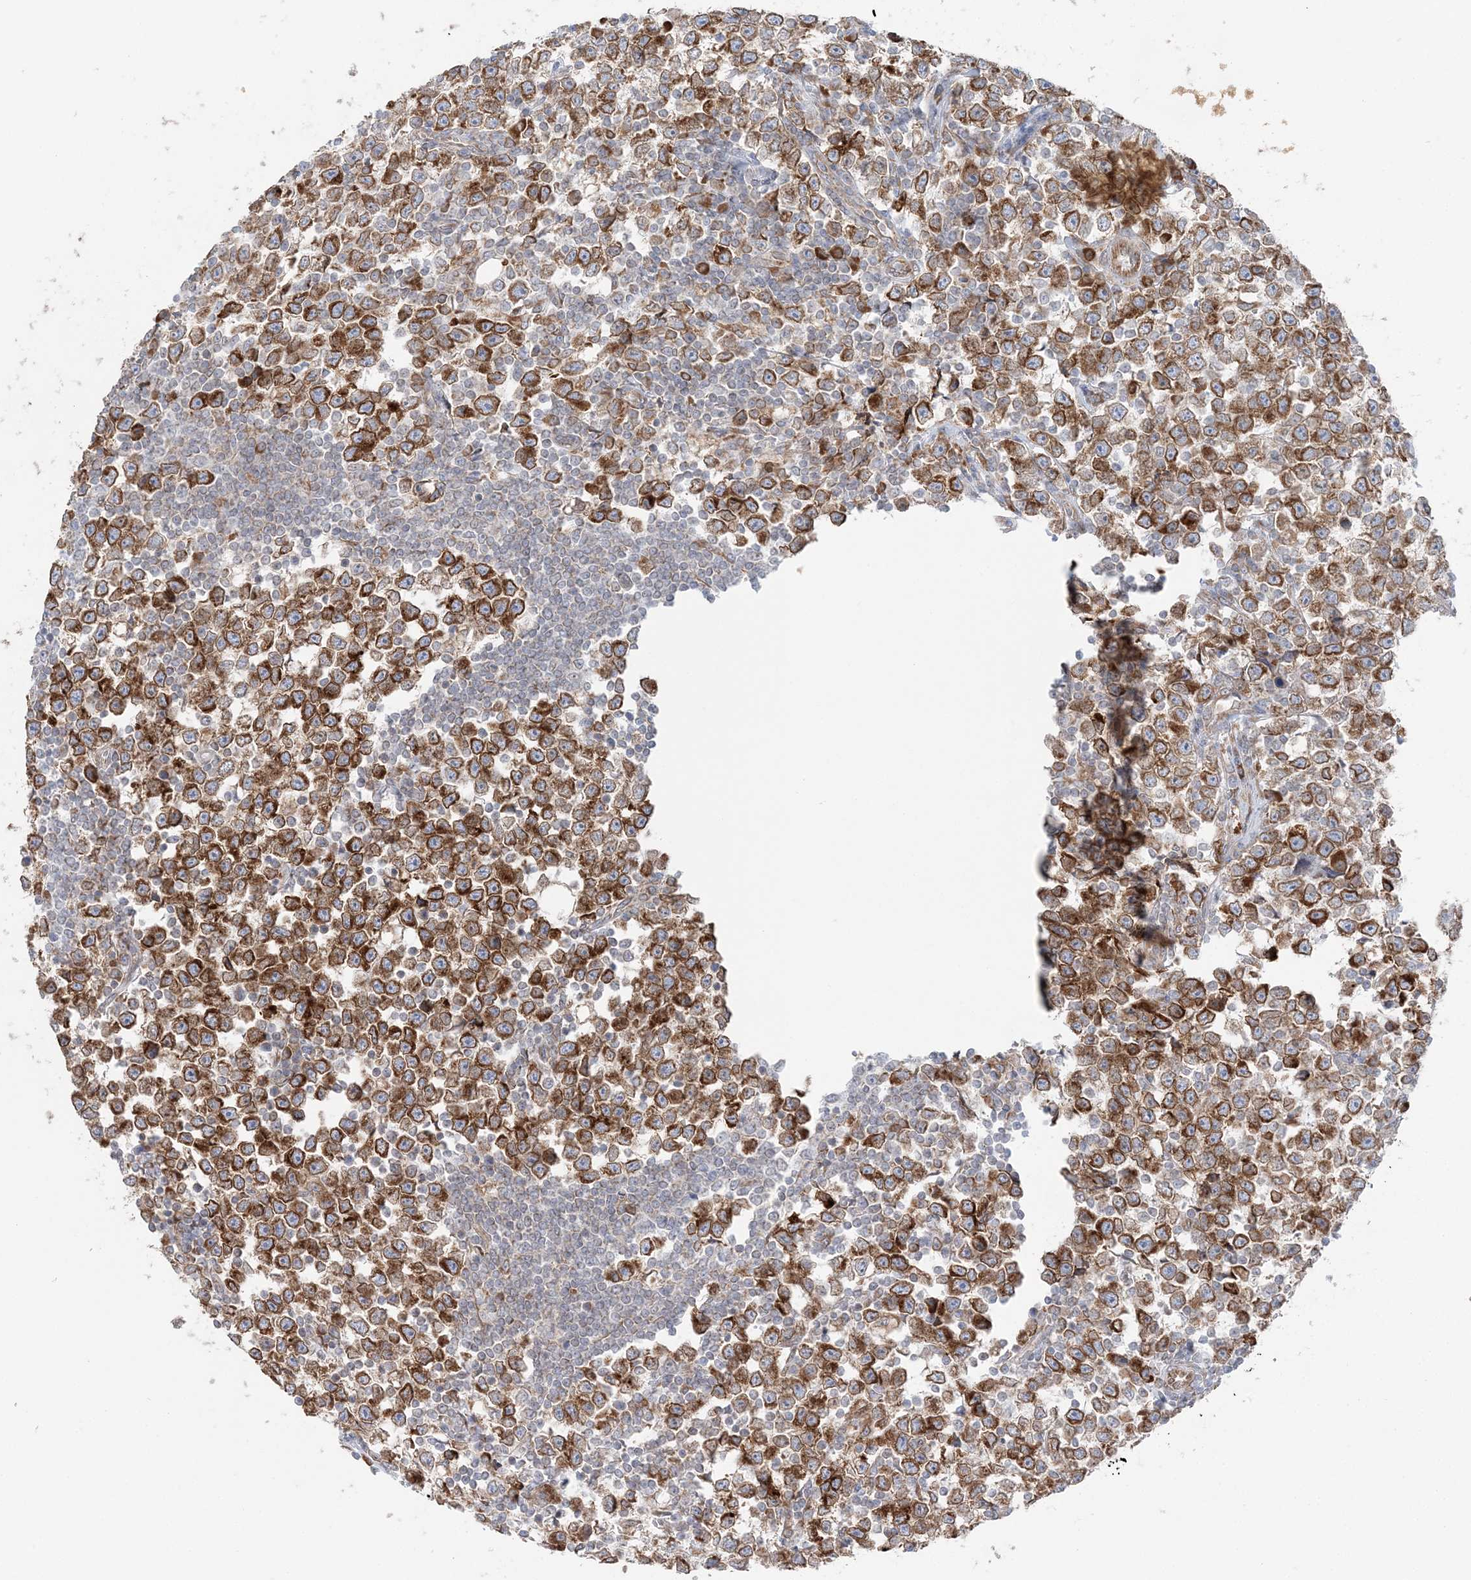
{"staining": {"intensity": "strong", "quantity": ">75%", "location": "cytoplasmic/membranous"}, "tissue": "testis cancer", "cell_type": "Tumor cells", "image_type": "cancer", "snomed": [{"axis": "morphology", "description": "Normal tissue, NOS"}, {"axis": "morphology", "description": "Seminoma, NOS"}, {"axis": "topography", "description": "Testis"}], "caption": "Immunohistochemistry (IHC) micrograph of neoplastic tissue: human seminoma (testis) stained using IHC shows high levels of strong protein expression localized specifically in the cytoplasmic/membranous of tumor cells, appearing as a cytoplasmic/membranous brown color.", "gene": "TMED10", "patient": {"sex": "male", "age": 43}}